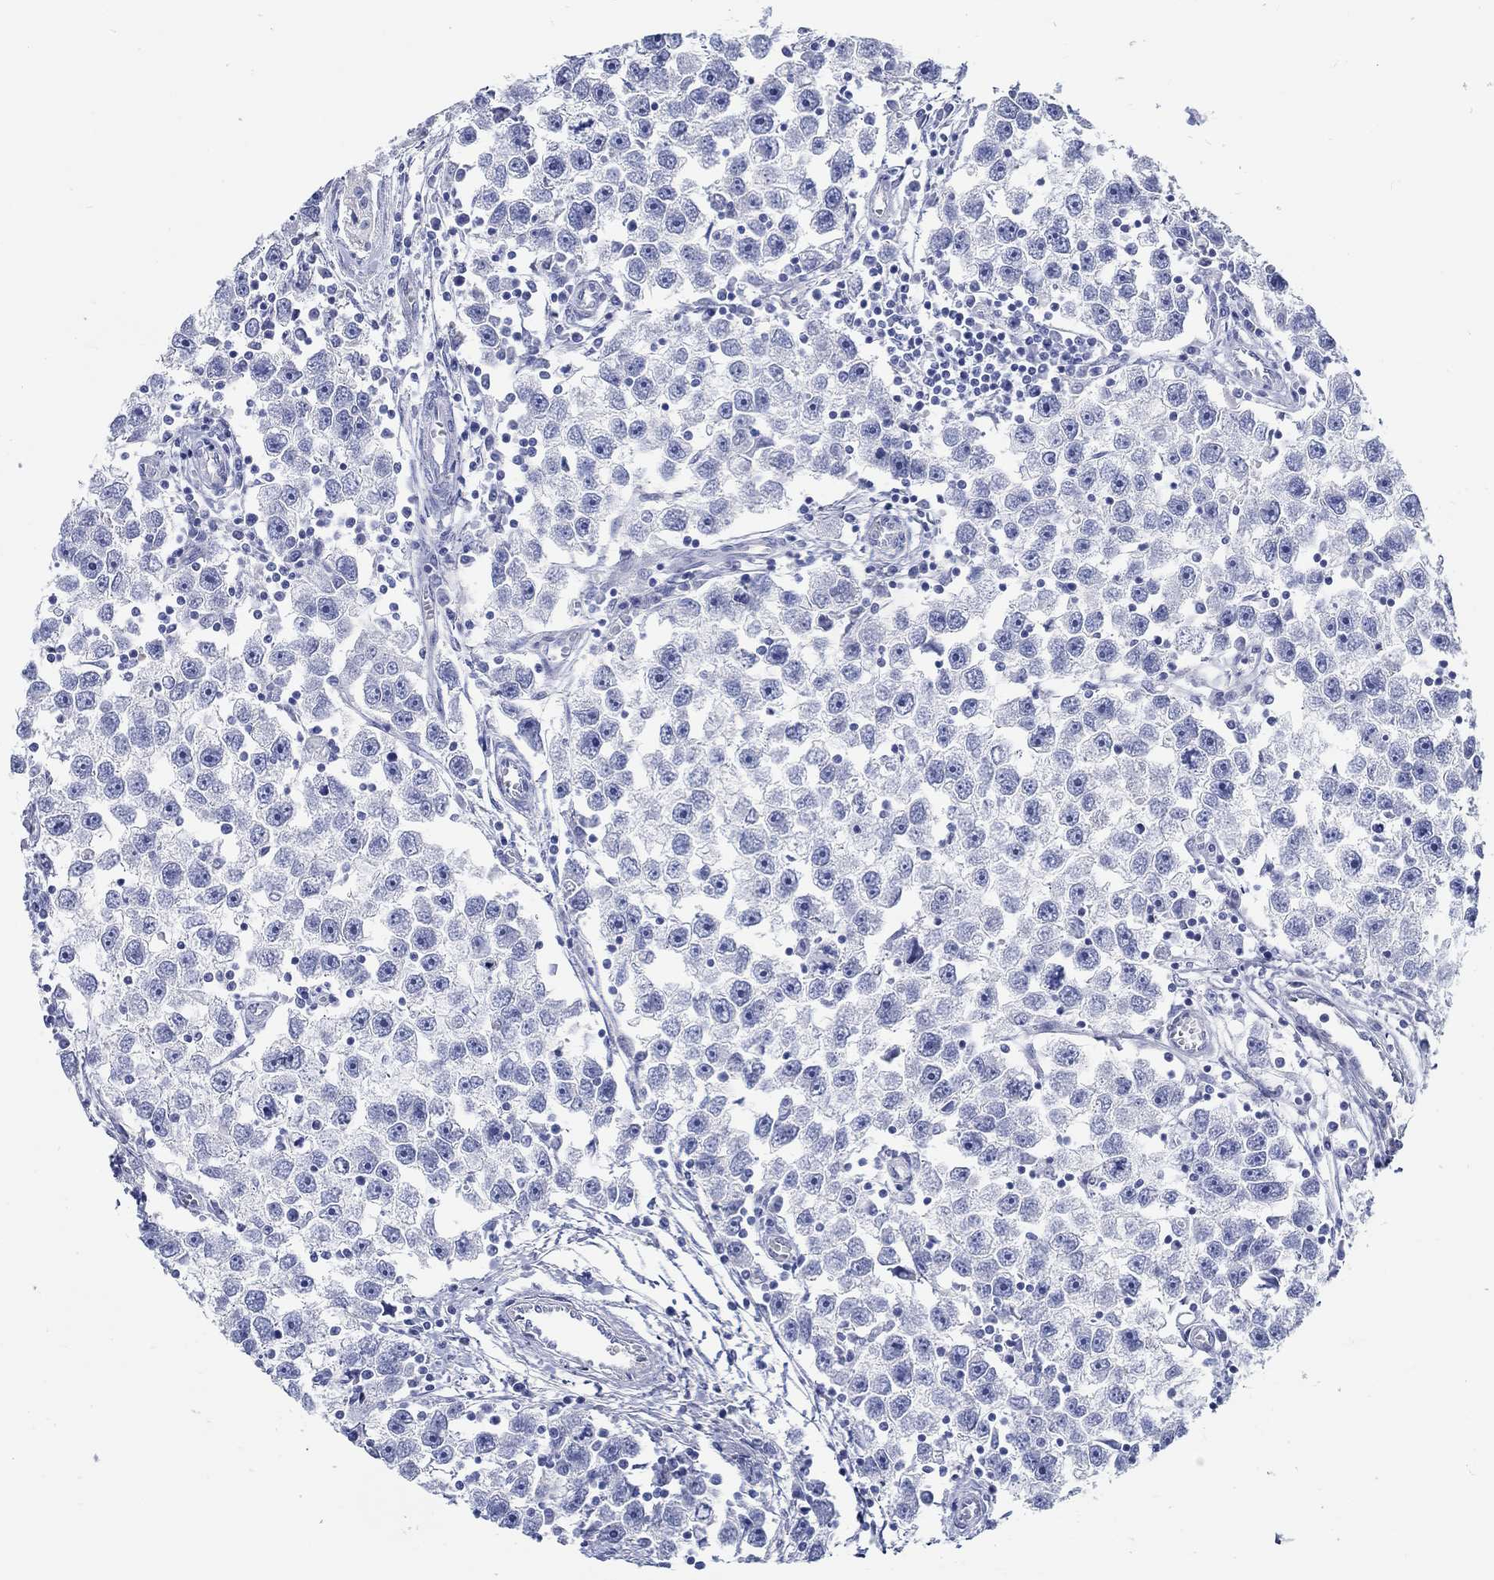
{"staining": {"intensity": "negative", "quantity": "none", "location": "none"}, "tissue": "testis cancer", "cell_type": "Tumor cells", "image_type": "cancer", "snomed": [{"axis": "morphology", "description": "Seminoma, NOS"}, {"axis": "topography", "description": "Testis"}], "caption": "Testis seminoma was stained to show a protein in brown. There is no significant positivity in tumor cells.", "gene": "RD3L", "patient": {"sex": "male", "age": 30}}